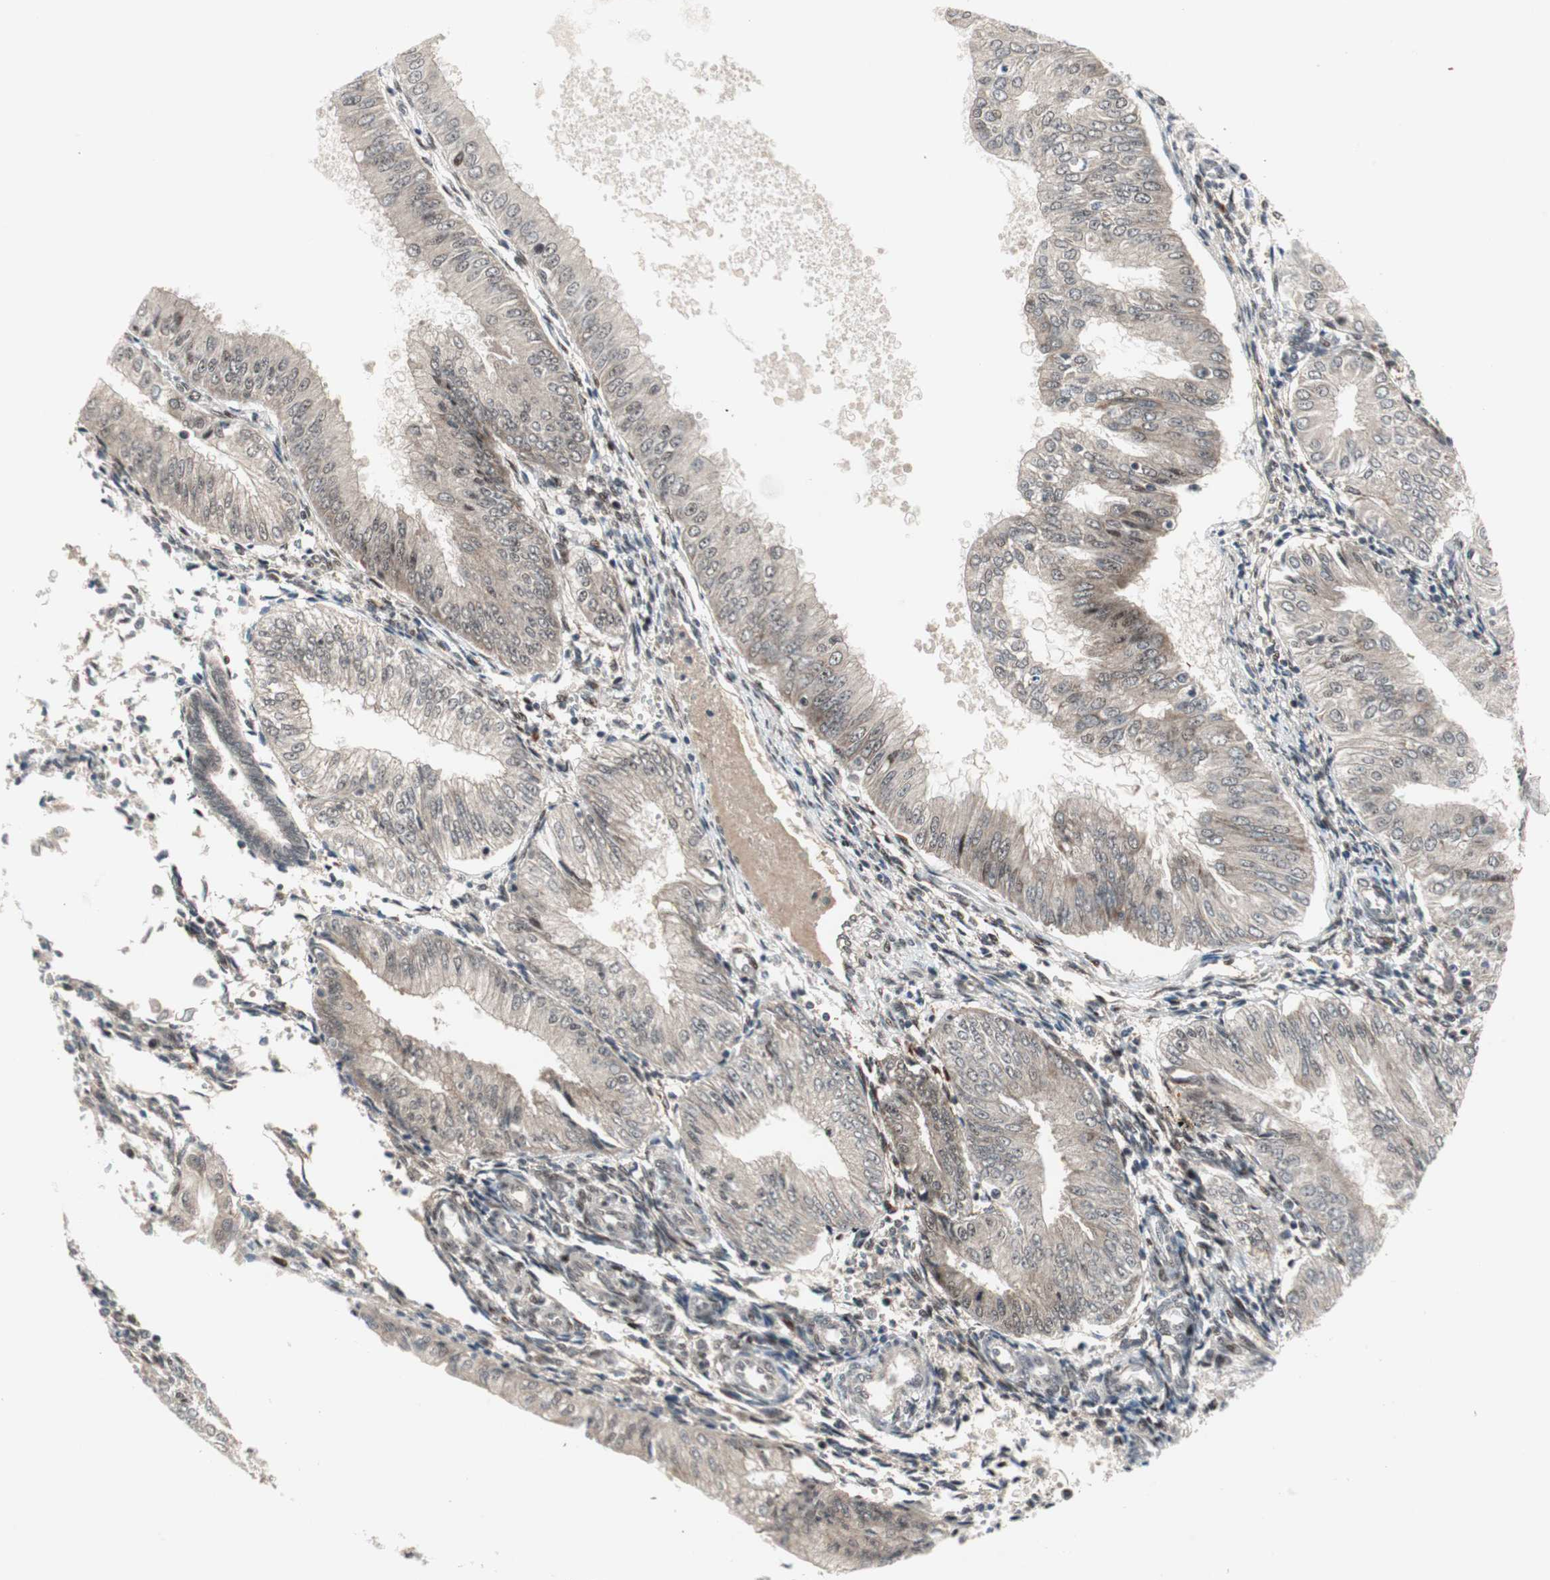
{"staining": {"intensity": "negative", "quantity": "none", "location": "none"}, "tissue": "endometrial cancer", "cell_type": "Tumor cells", "image_type": "cancer", "snomed": [{"axis": "morphology", "description": "Adenocarcinoma, NOS"}, {"axis": "topography", "description": "Endometrium"}], "caption": "There is no significant staining in tumor cells of adenocarcinoma (endometrial).", "gene": "TCF12", "patient": {"sex": "female", "age": 53}}